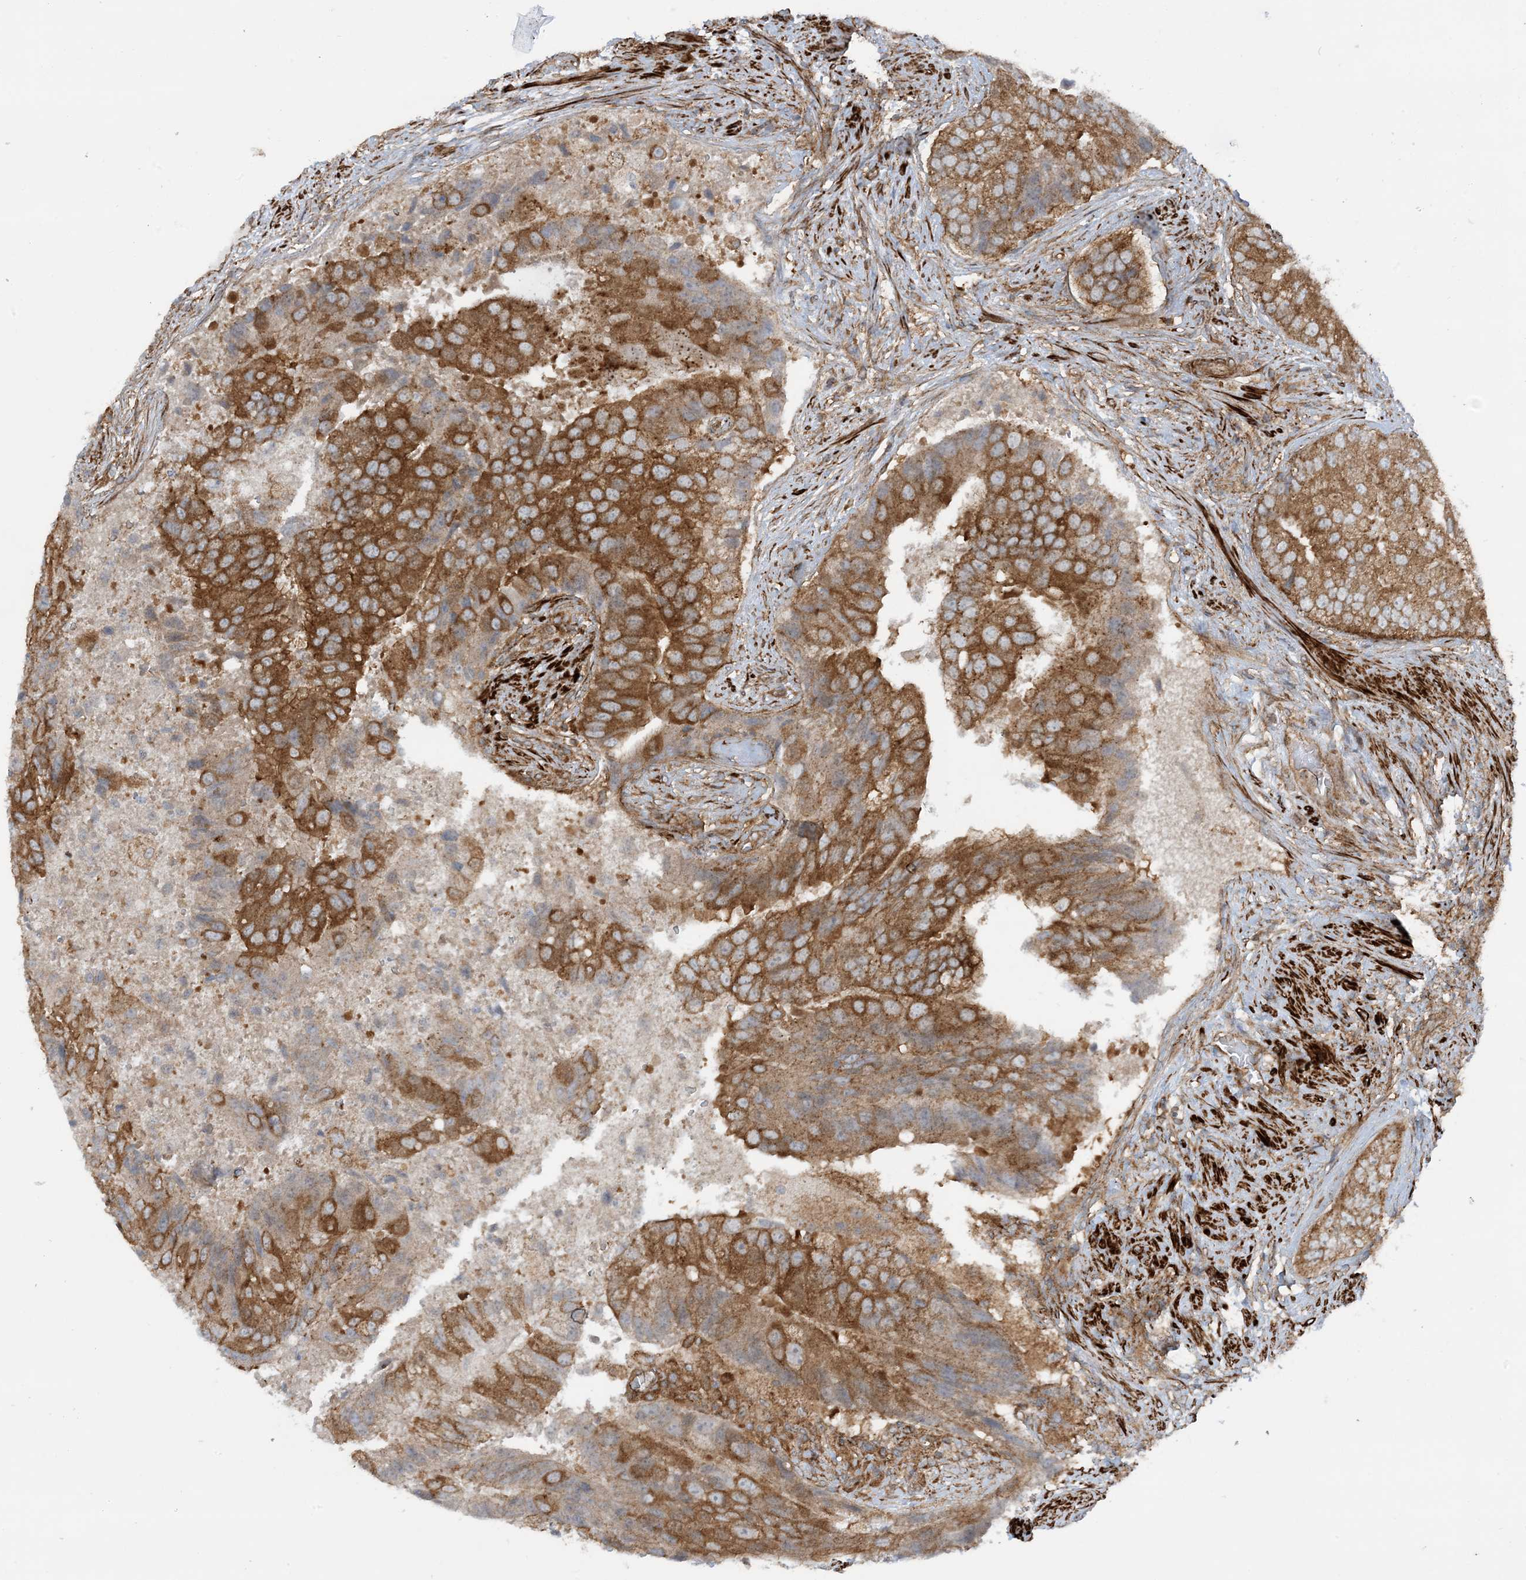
{"staining": {"intensity": "strong", "quantity": ">75%", "location": "cytoplasmic/membranous"}, "tissue": "prostate cancer", "cell_type": "Tumor cells", "image_type": "cancer", "snomed": [{"axis": "morphology", "description": "Adenocarcinoma, High grade"}, {"axis": "topography", "description": "Prostate"}], "caption": "About >75% of tumor cells in prostate high-grade adenocarcinoma show strong cytoplasmic/membranous protein expression as visualized by brown immunohistochemical staining.", "gene": "STAM2", "patient": {"sex": "male", "age": 70}}